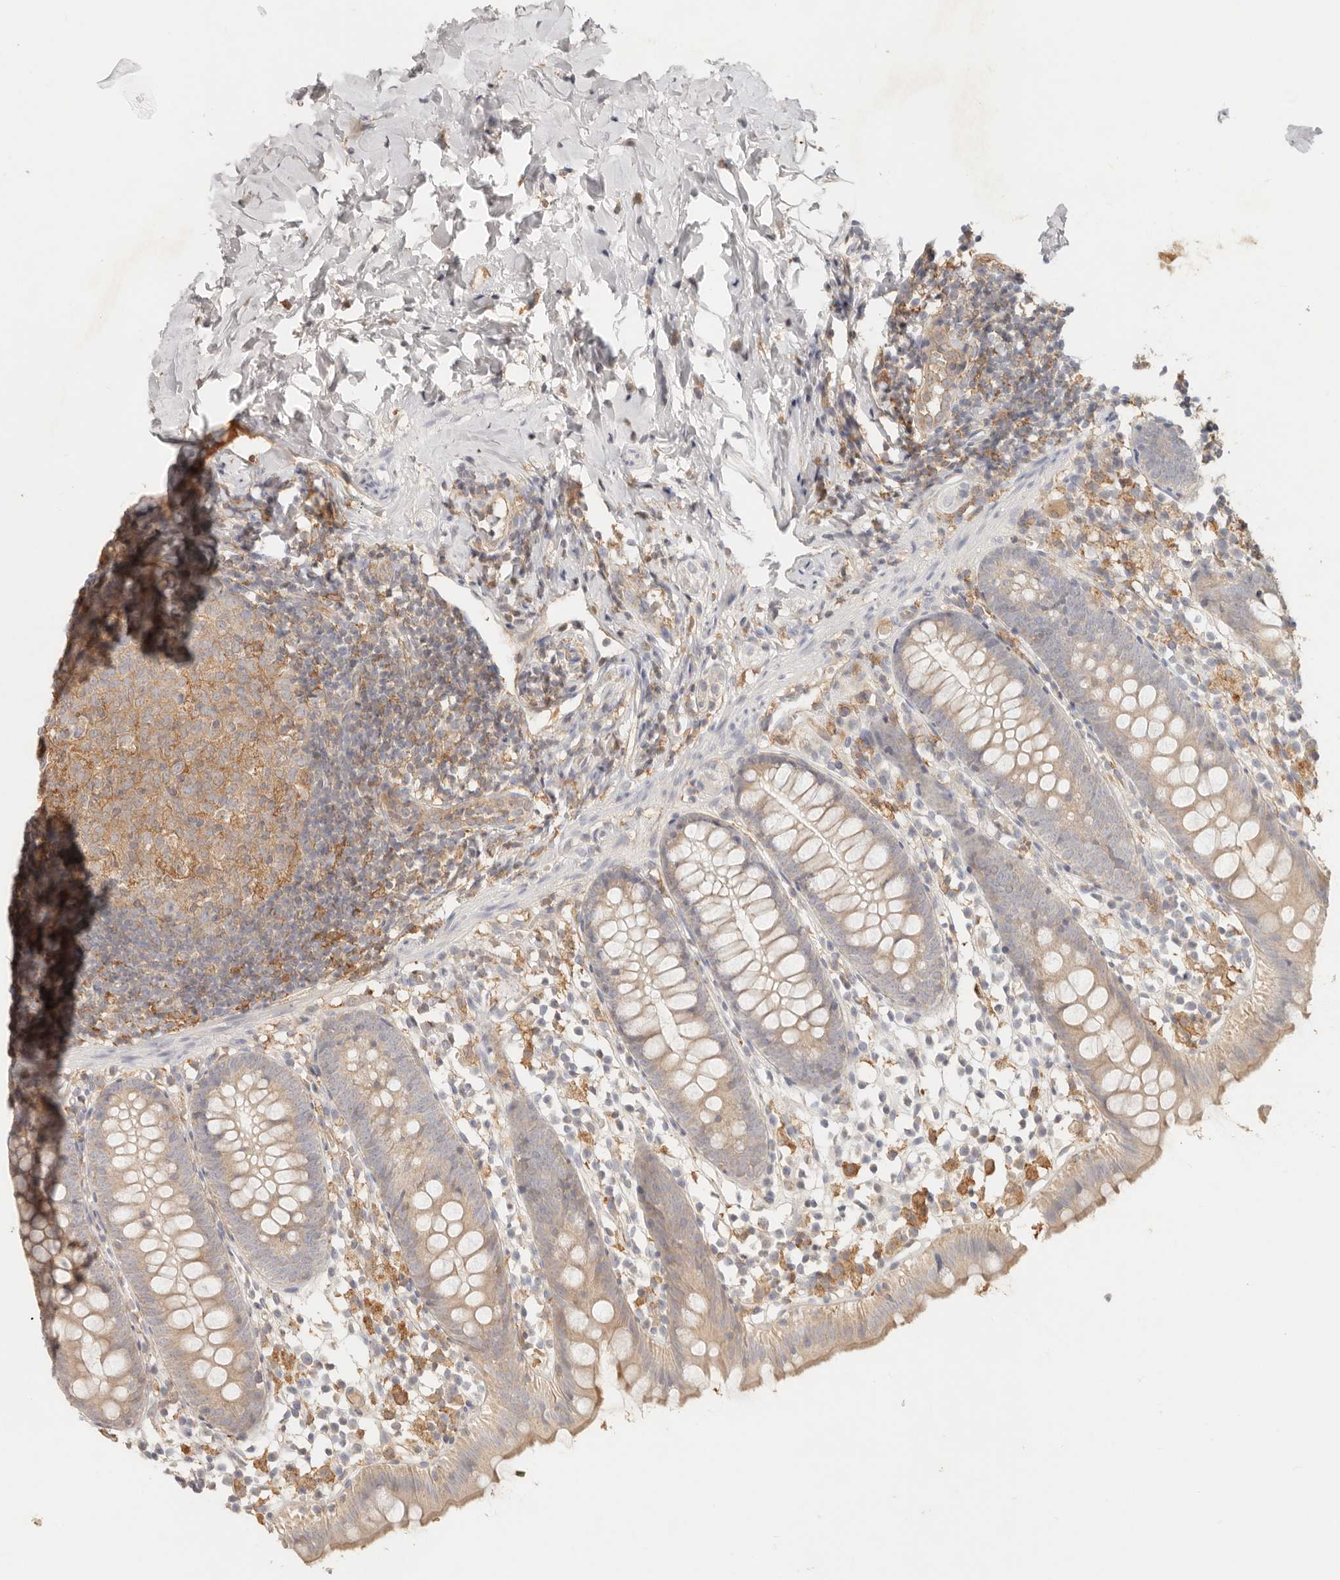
{"staining": {"intensity": "weak", "quantity": ">75%", "location": "cytoplasmic/membranous"}, "tissue": "appendix", "cell_type": "Glandular cells", "image_type": "normal", "snomed": [{"axis": "morphology", "description": "Normal tissue, NOS"}, {"axis": "topography", "description": "Appendix"}], "caption": "Immunohistochemistry photomicrograph of benign human appendix stained for a protein (brown), which reveals low levels of weak cytoplasmic/membranous positivity in about >75% of glandular cells.", "gene": "NECAP2", "patient": {"sex": "female", "age": 20}}